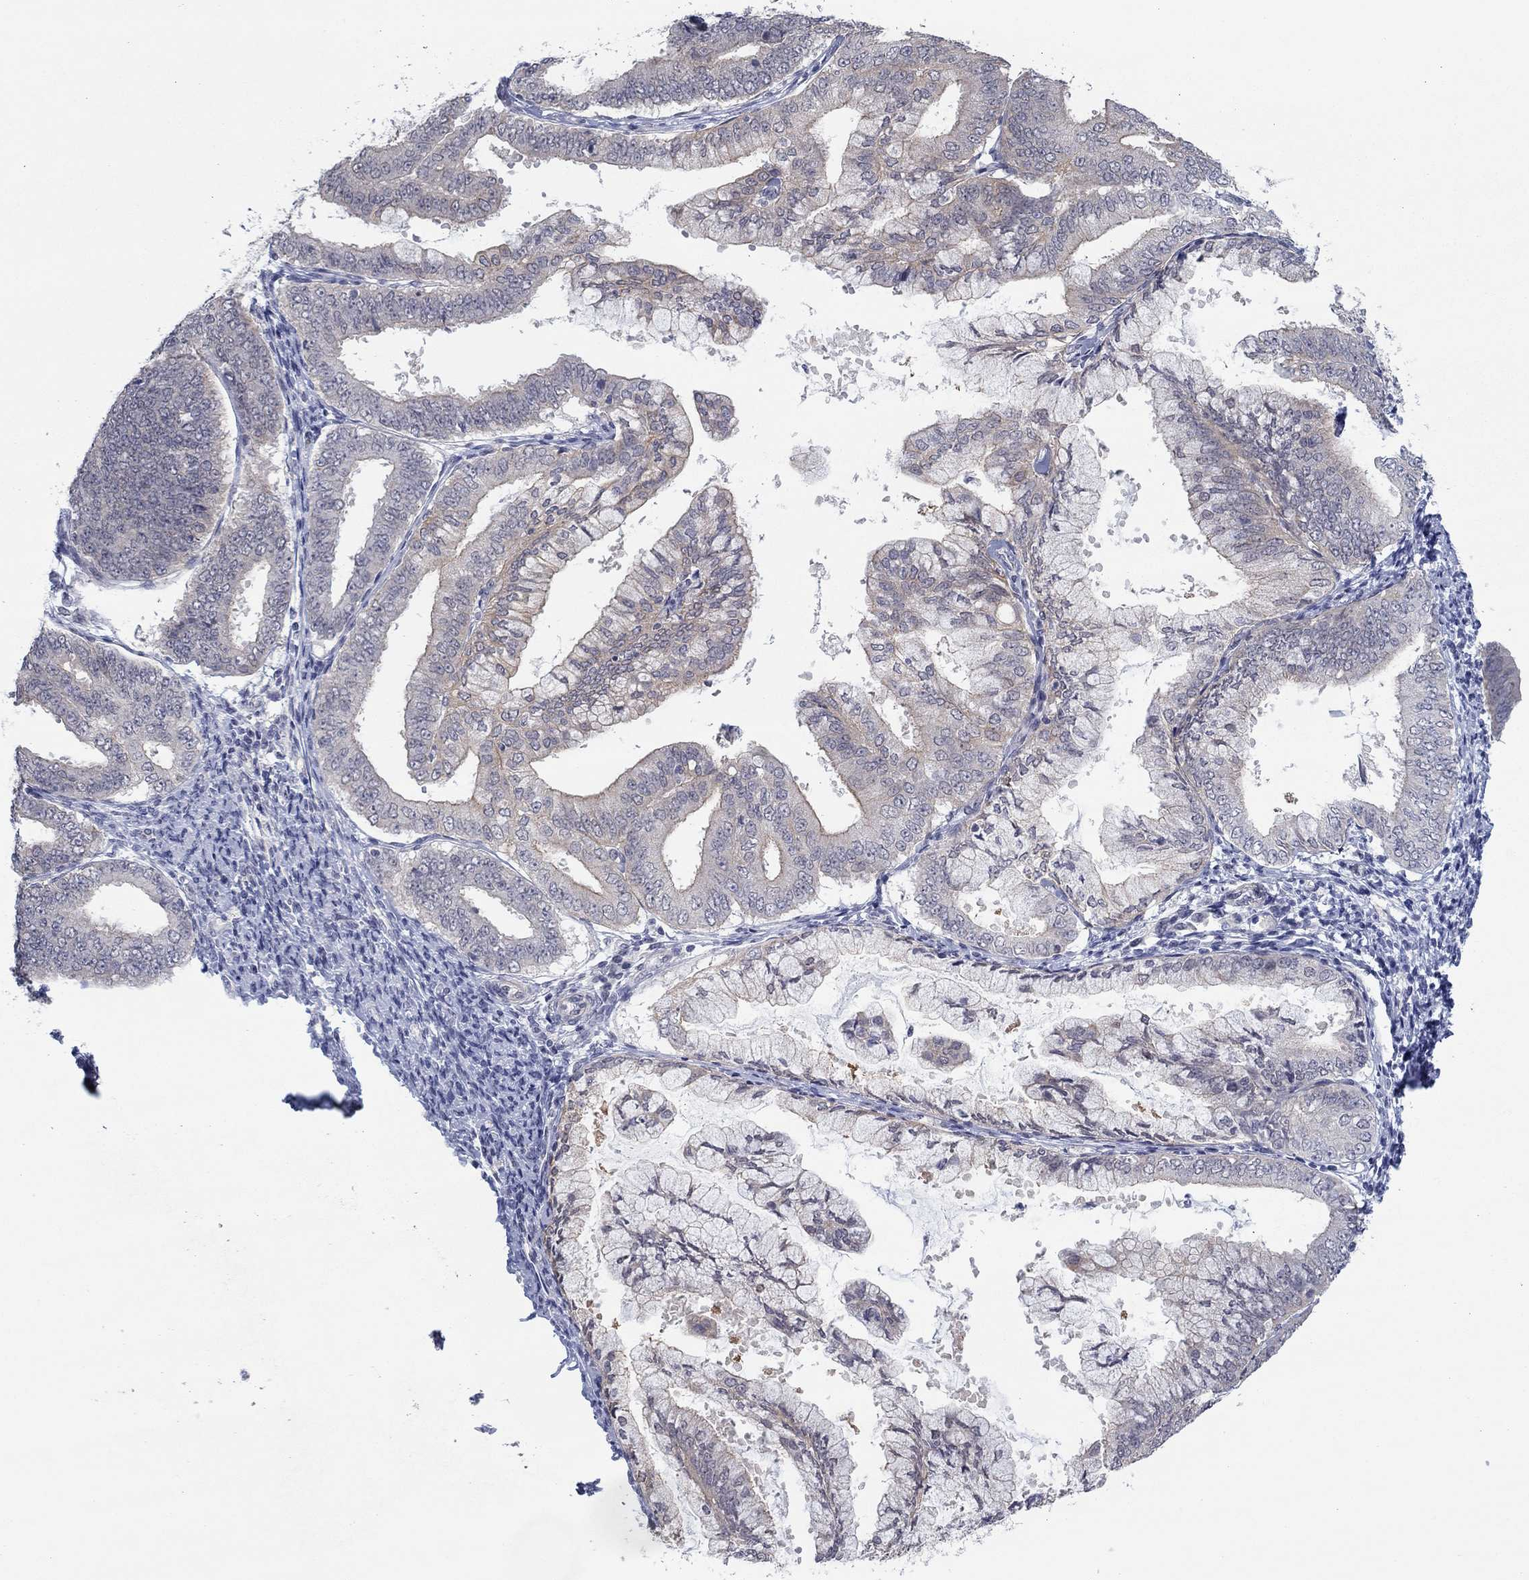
{"staining": {"intensity": "weak", "quantity": "<25%", "location": "cytoplasmic/membranous"}, "tissue": "endometrial cancer", "cell_type": "Tumor cells", "image_type": "cancer", "snomed": [{"axis": "morphology", "description": "Adenocarcinoma, NOS"}, {"axis": "topography", "description": "Endometrium"}], "caption": "An image of endometrial cancer stained for a protein reveals no brown staining in tumor cells.", "gene": "SLC22A2", "patient": {"sex": "female", "age": 63}}